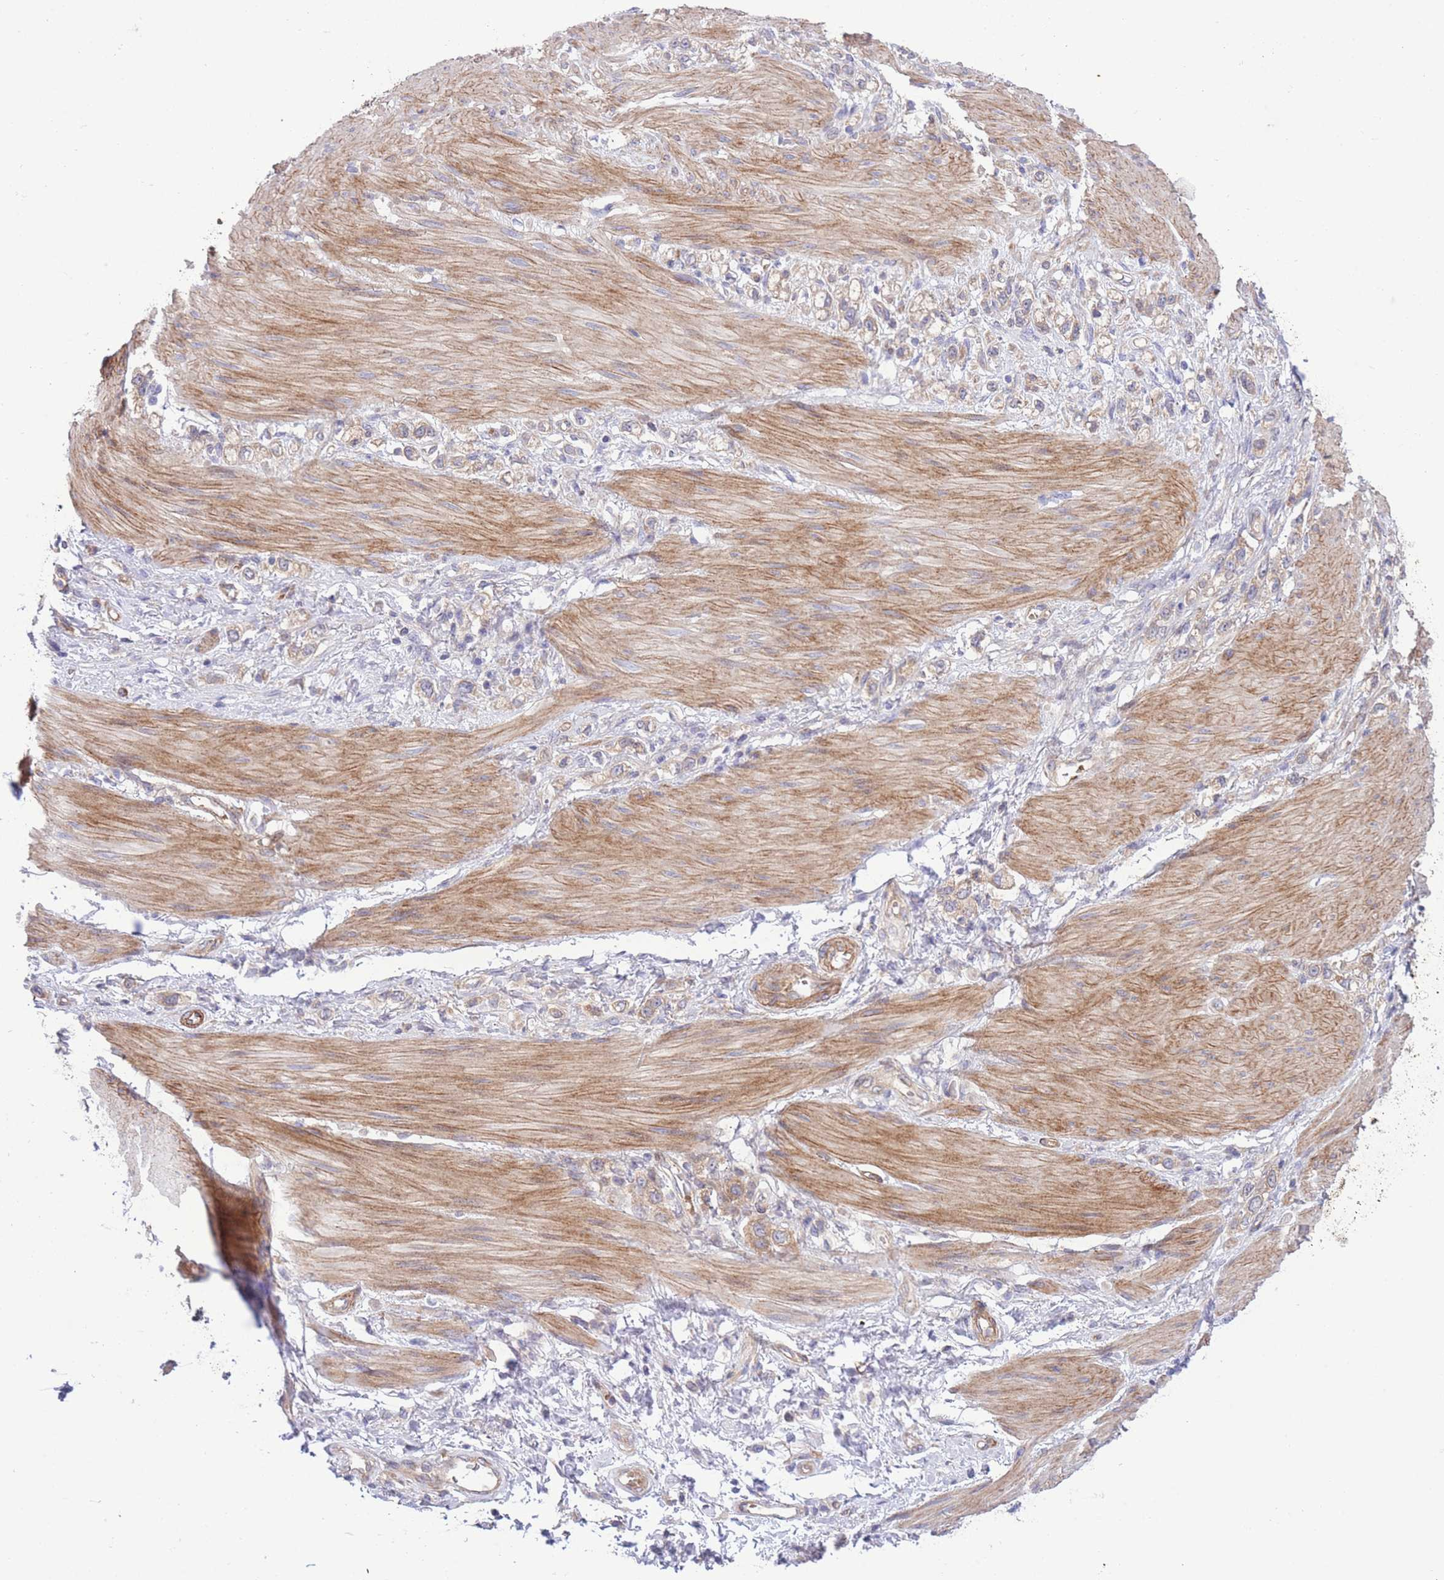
{"staining": {"intensity": "weak", "quantity": ">75%", "location": "cytoplasmic/membranous"}, "tissue": "stomach cancer", "cell_type": "Tumor cells", "image_type": "cancer", "snomed": [{"axis": "morphology", "description": "Adenocarcinoma, NOS"}, {"axis": "topography", "description": "Stomach"}], "caption": "Weak cytoplasmic/membranous positivity is present in about >75% of tumor cells in stomach adenocarcinoma.", "gene": "CHAC1", "patient": {"sex": "female", "age": 65}}